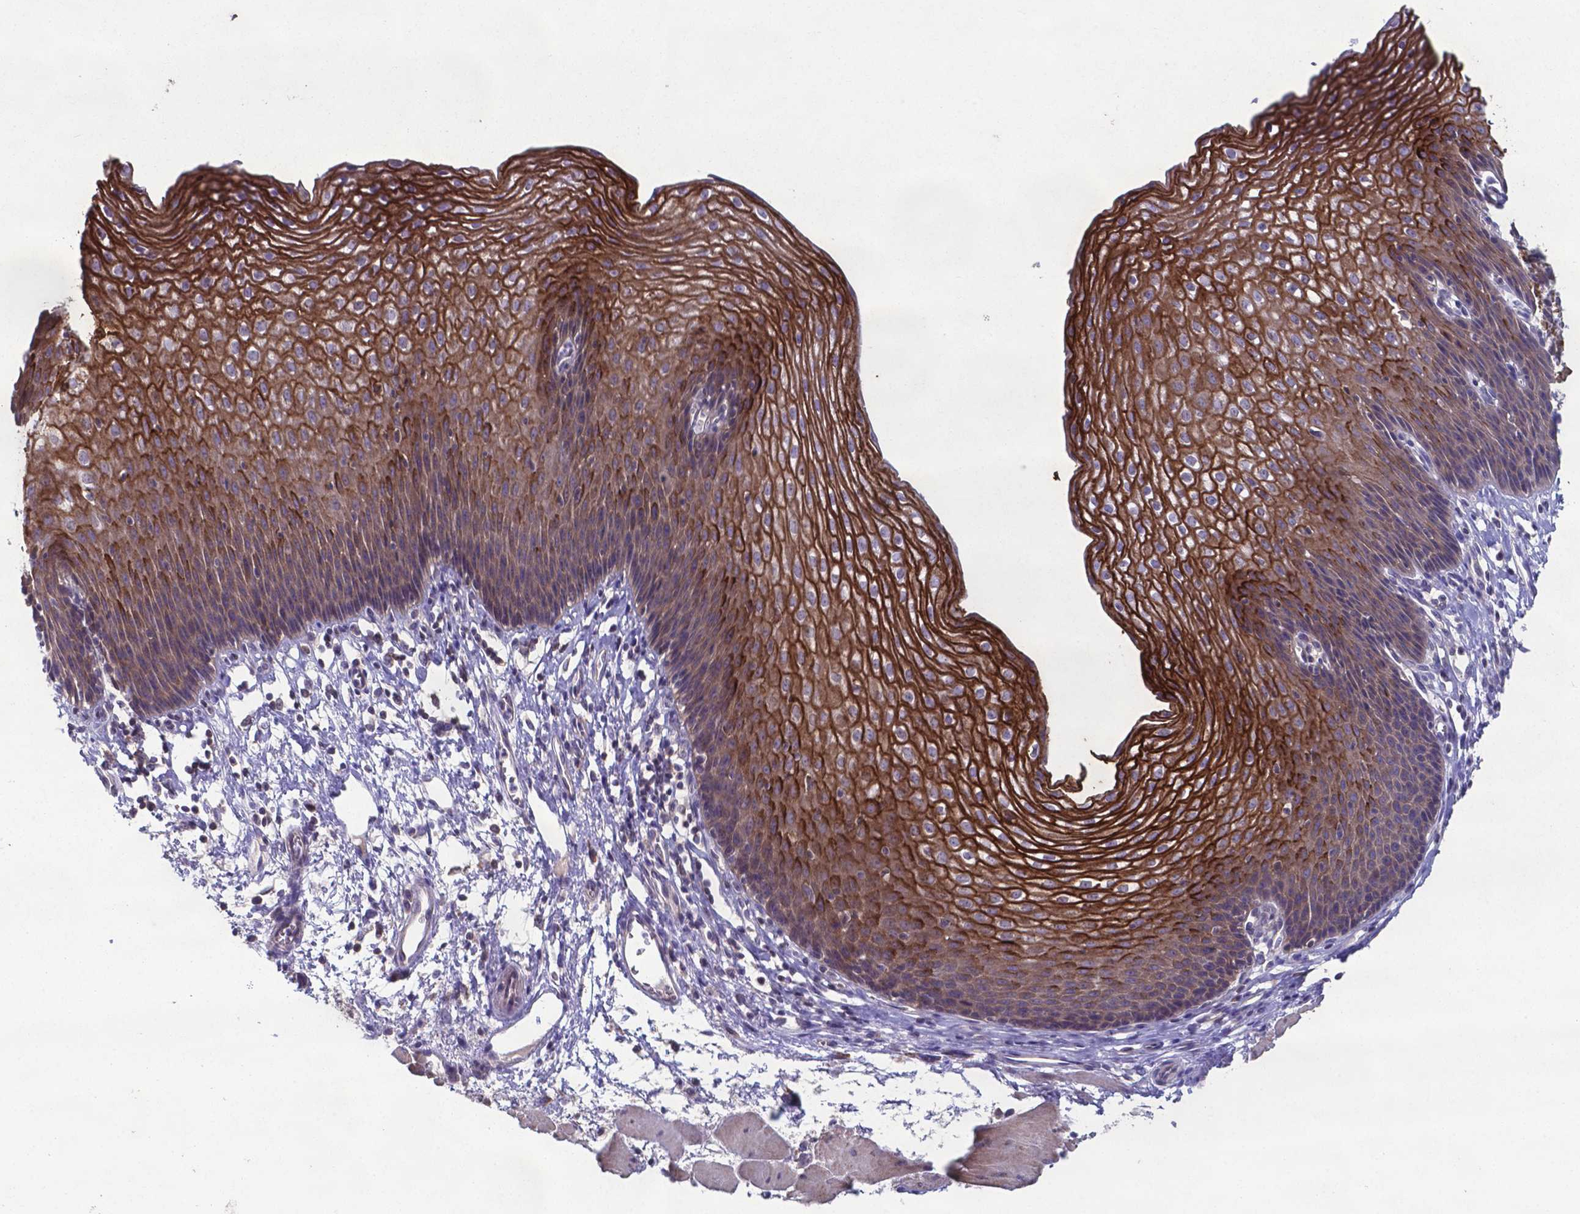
{"staining": {"intensity": "moderate", "quantity": ">75%", "location": "cytoplasmic/membranous"}, "tissue": "esophagus", "cell_type": "Squamous epithelial cells", "image_type": "normal", "snomed": [{"axis": "morphology", "description": "Normal tissue, NOS"}, {"axis": "topography", "description": "Esophagus"}], "caption": "Moderate cytoplasmic/membranous protein positivity is present in approximately >75% of squamous epithelial cells in esophagus.", "gene": "TYRO3", "patient": {"sex": "female", "age": 64}}